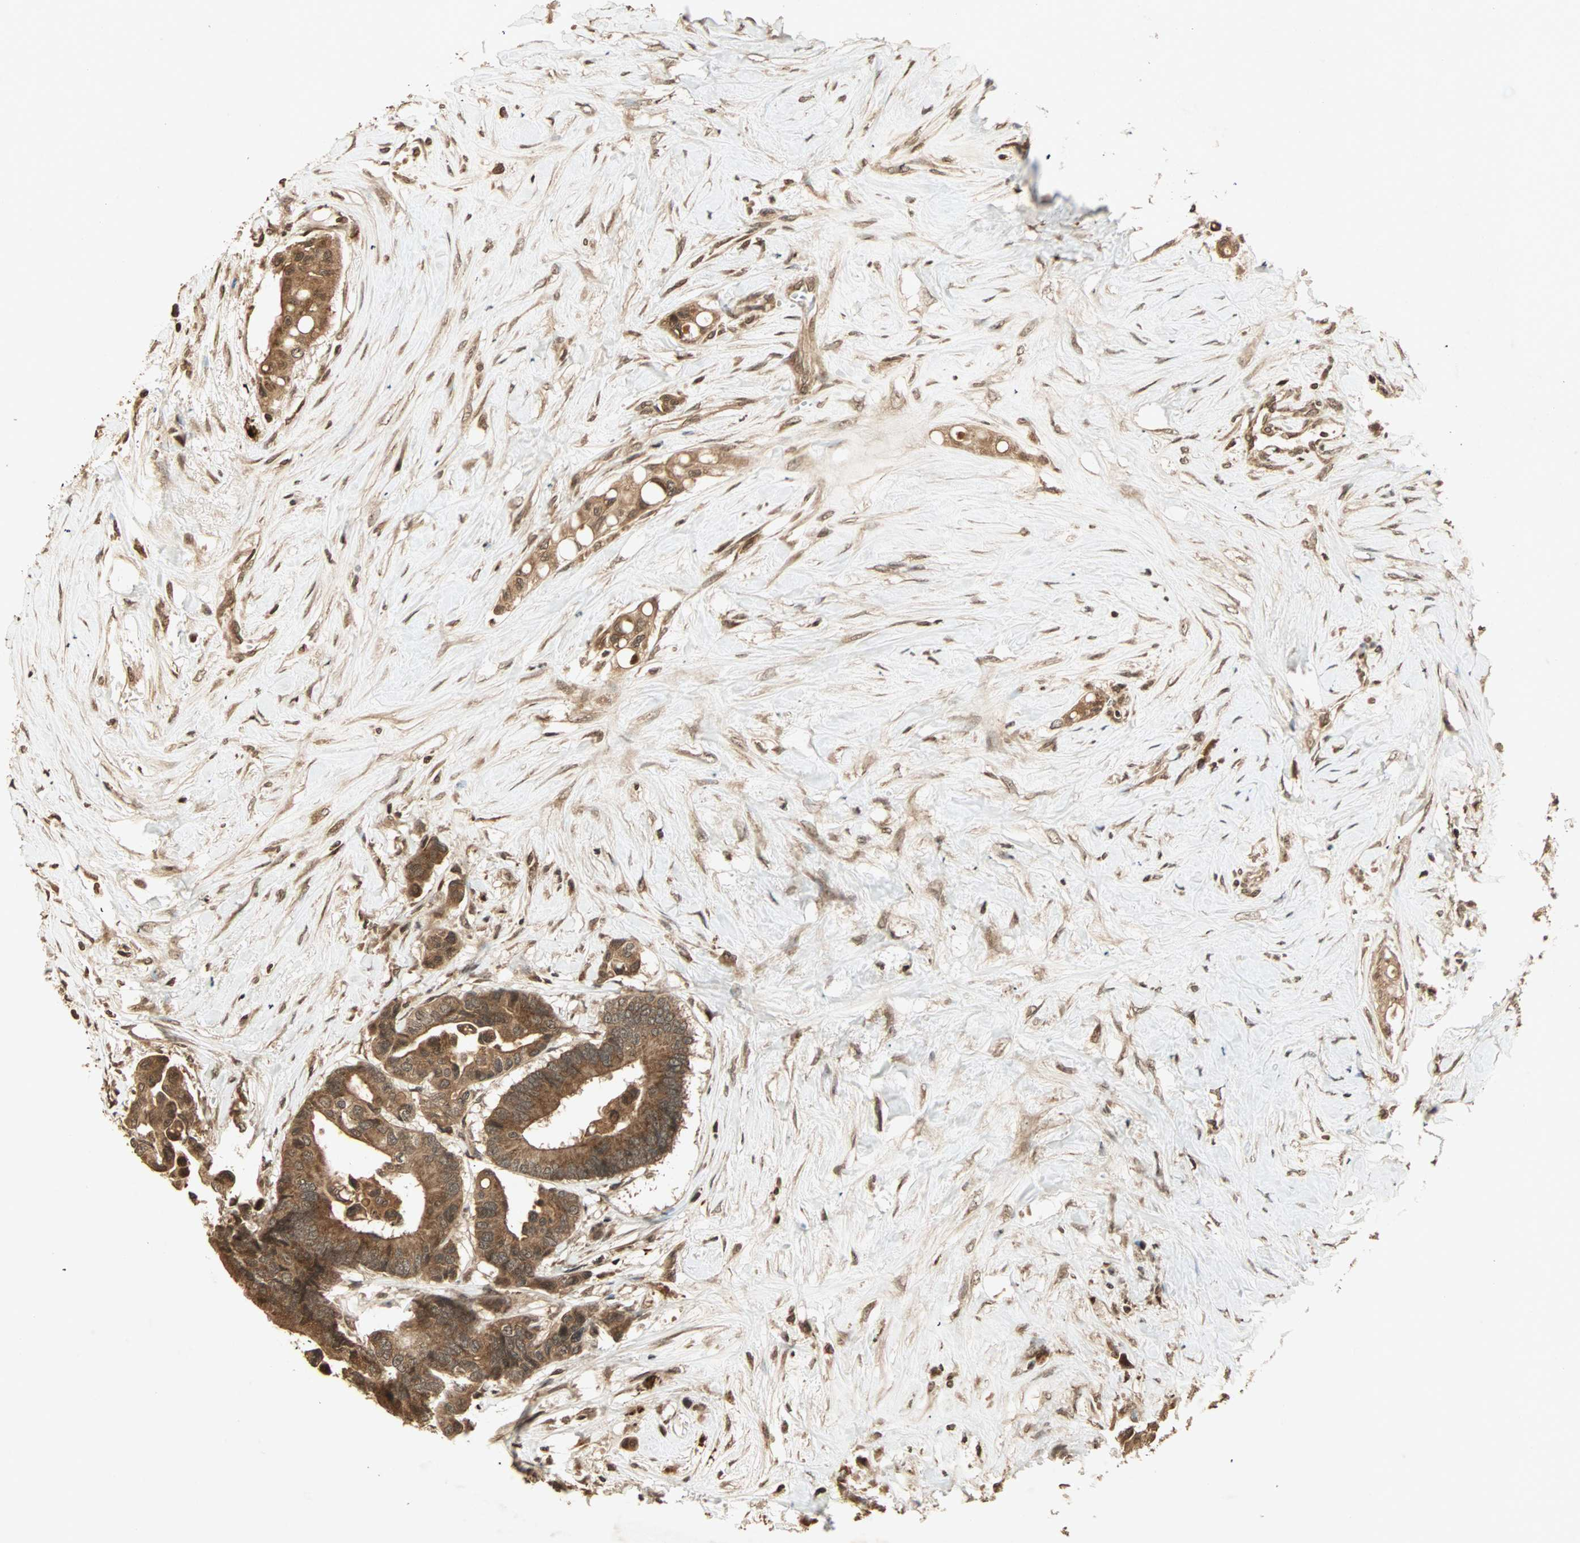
{"staining": {"intensity": "strong", "quantity": ">75%", "location": "cytoplasmic/membranous"}, "tissue": "colorectal cancer", "cell_type": "Tumor cells", "image_type": "cancer", "snomed": [{"axis": "morphology", "description": "Normal tissue, NOS"}, {"axis": "morphology", "description": "Adenocarcinoma, NOS"}, {"axis": "topography", "description": "Colon"}], "caption": "Brown immunohistochemical staining in colorectal cancer displays strong cytoplasmic/membranous expression in about >75% of tumor cells. Nuclei are stained in blue.", "gene": "RFFL", "patient": {"sex": "male", "age": 82}}